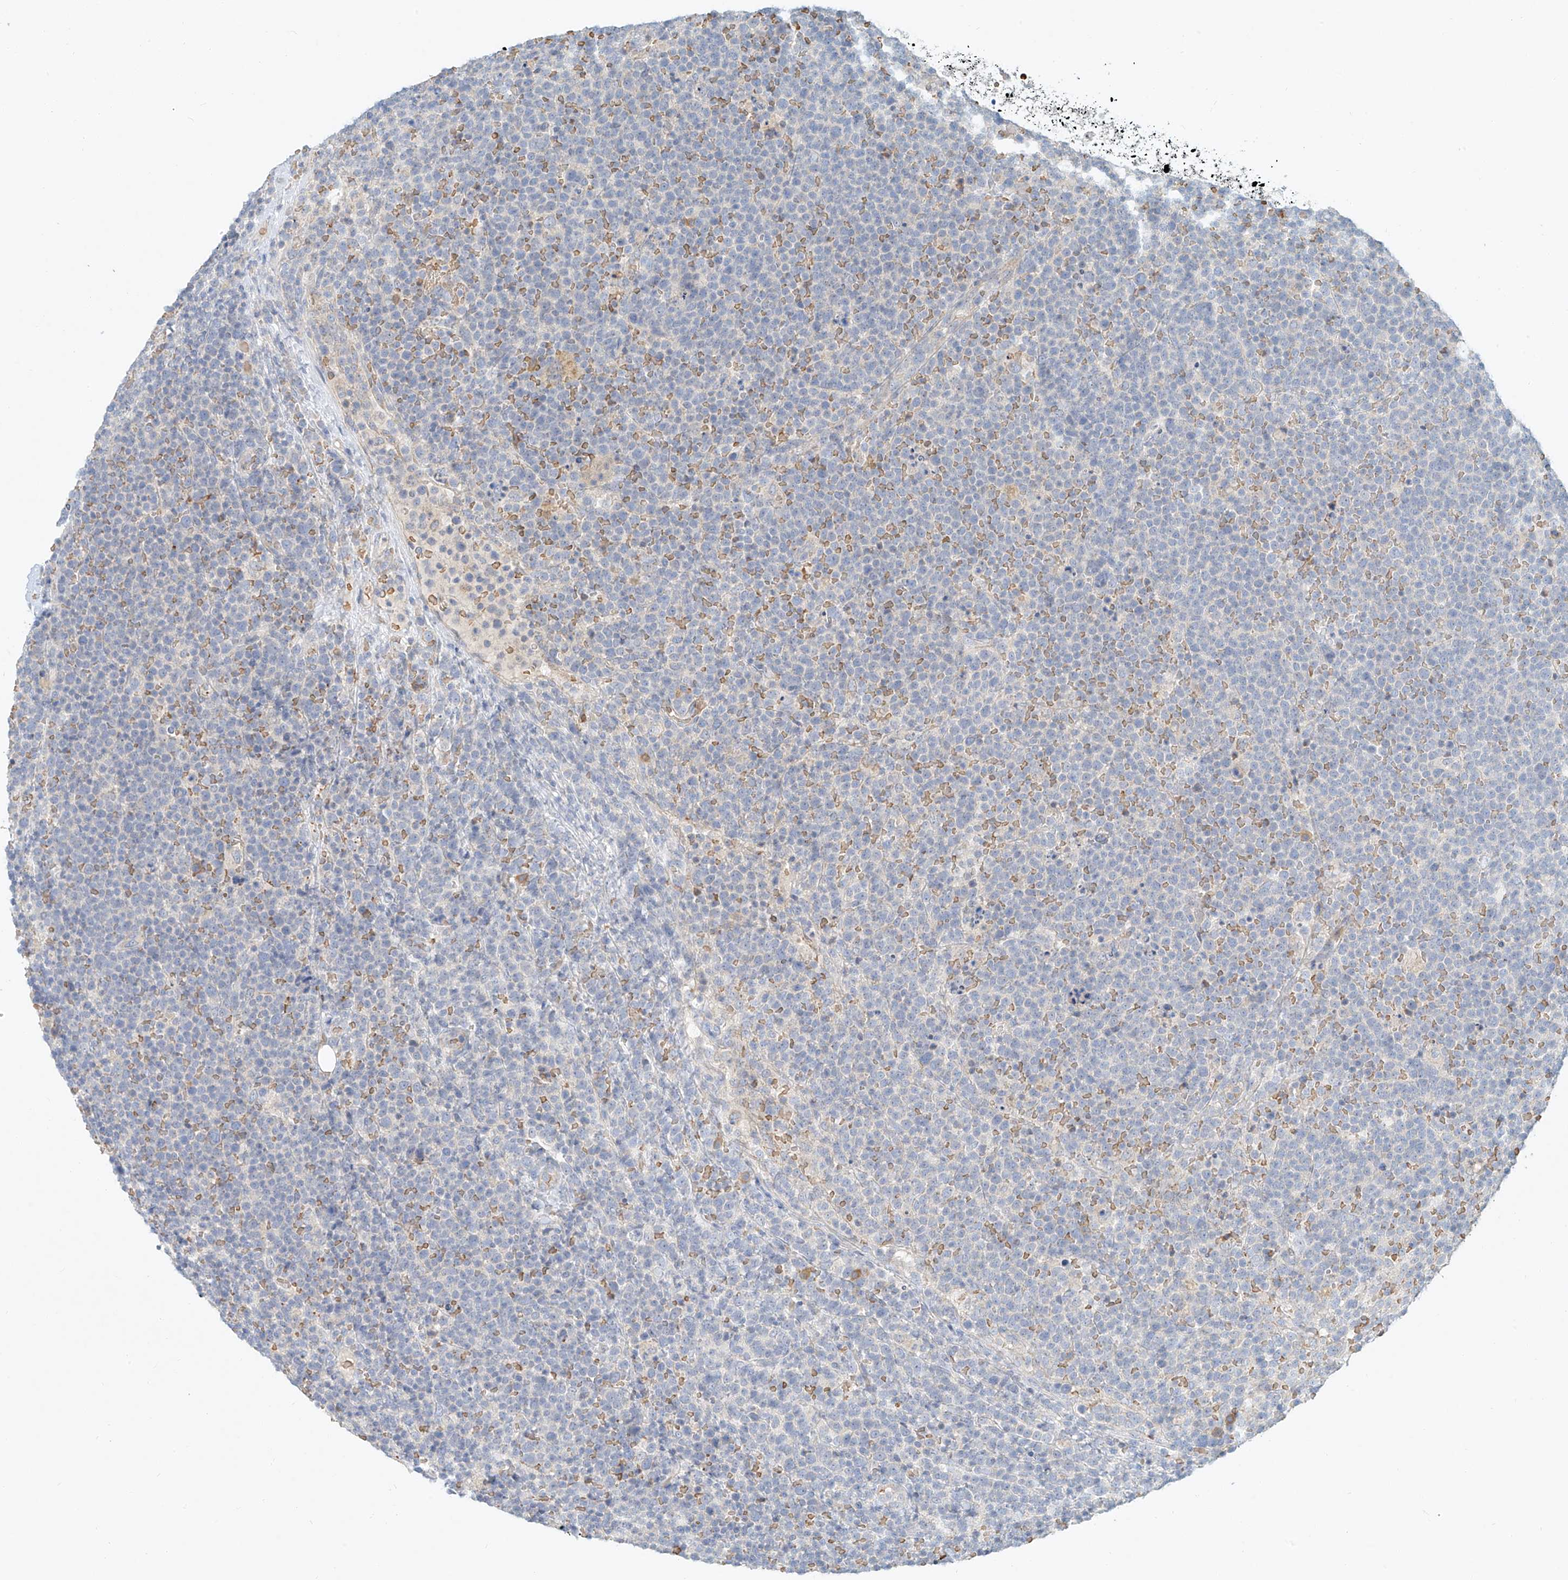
{"staining": {"intensity": "negative", "quantity": "none", "location": "none"}, "tissue": "lymphoma", "cell_type": "Tumor cells", "image_type": "cancer", "snomed": [{"axis": "morphology", "description": "Malignant lymphoma, non-Hodgkin's type, High grade"}, {"axis": "topography", "description": "Lymph node"}], "caption": "The histopathology image shows no significant expression in tumor cells of lymphoma.", "gene": "SYTL3", "patient": {"sex": "male", "age": 61}}